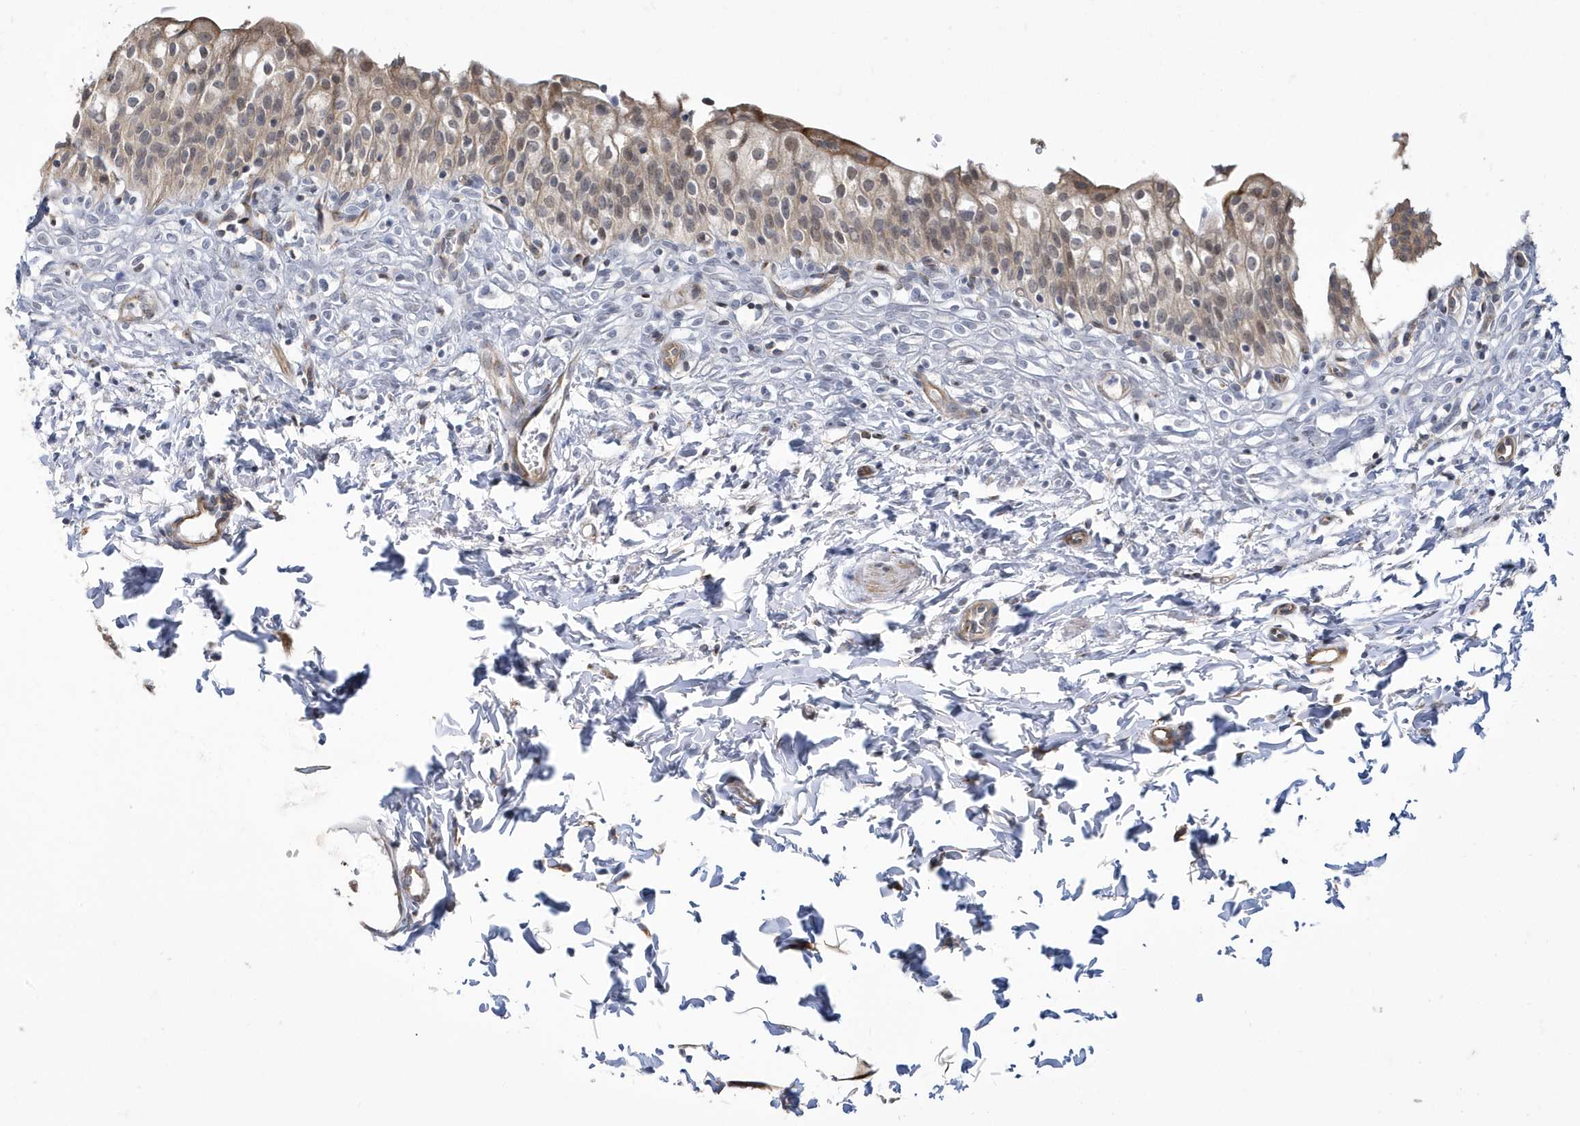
{"staining": {"intensity": "moderate", "quantity": ">75%", "location": "cytoplasmic/membranous,nuclear"}, "tissue": "urinary bladder", "cell_type": "Urothelial cells", "image_type": "normal", "snomed": [{"axis": "morphology", "description": "Normal tissue, NOS"}, {"axis": "topography", "description": "Urinary bladder"}], "caption": "Immunohistochemistry (IHC) image of normal urinary bladder: urinary bladder stained using IHC displays medium levels of moderate protein expression localized specifically in the cytoplasmic/membranous,nuclear of urothelial cells, appearing as a cytoplasmic/membranous,nuclear brown color.", "gene": "ZNF654", "patient": {"sex": "male", "age": 55}}